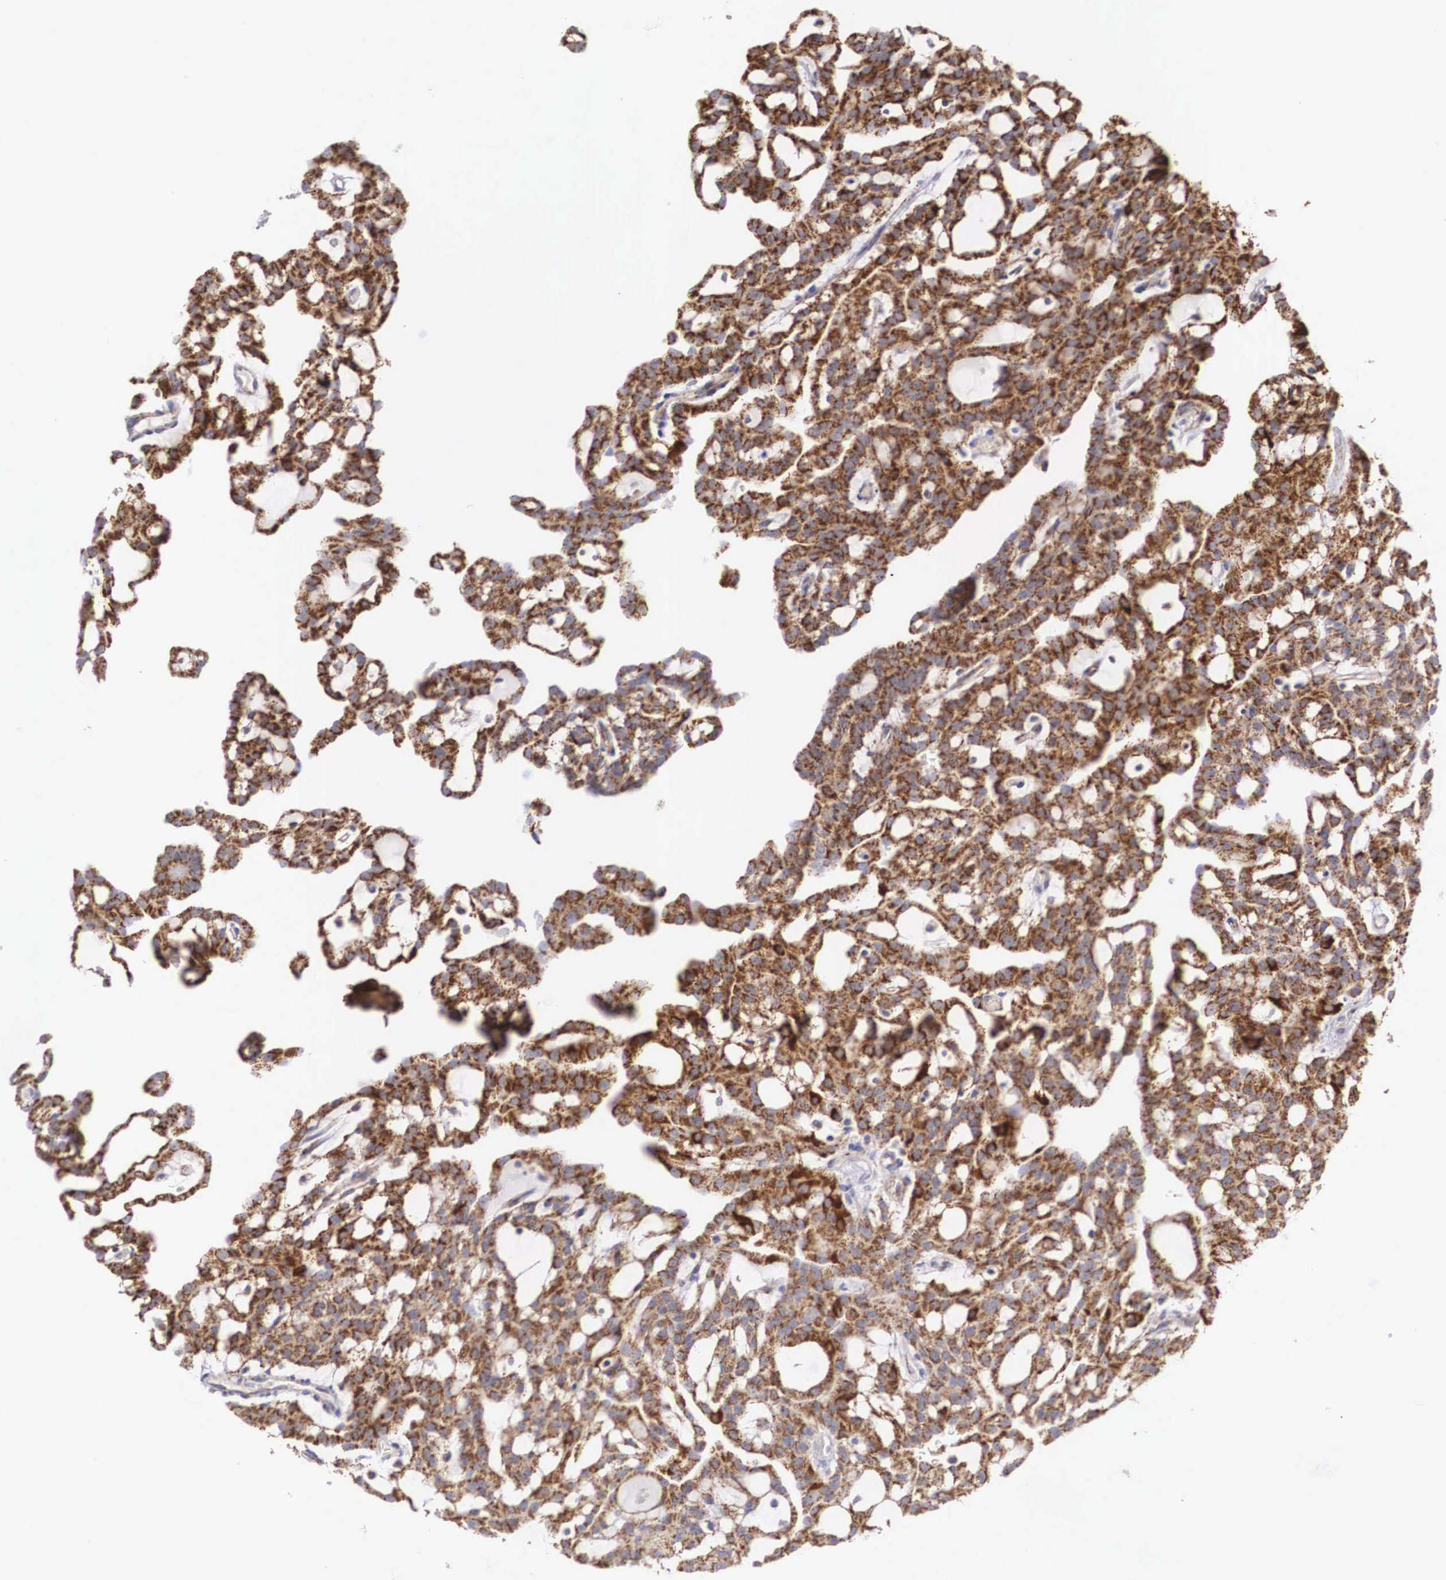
{"staining": {"intensity": "strong", "quantity": ">75%", "location": "cytoplasmic/membranous"}, "tissue": "renal cancer", "cell_type": "Tumor cells", "image_type": "cancer", "snomed": [{"axis": "morphology", "description": "Adenocarcinoma, NOS"}, {"axis": "topography", "description": "Kidney"}], "caption": "Protein positivity by IHC displays strong cytoplasmic/membranous positivity in about >75% of tumor cells in renal cancer (adenocarcinoma).", "gene": "XPNPEP3", "patient": {"sex": "male", "age": 63}}